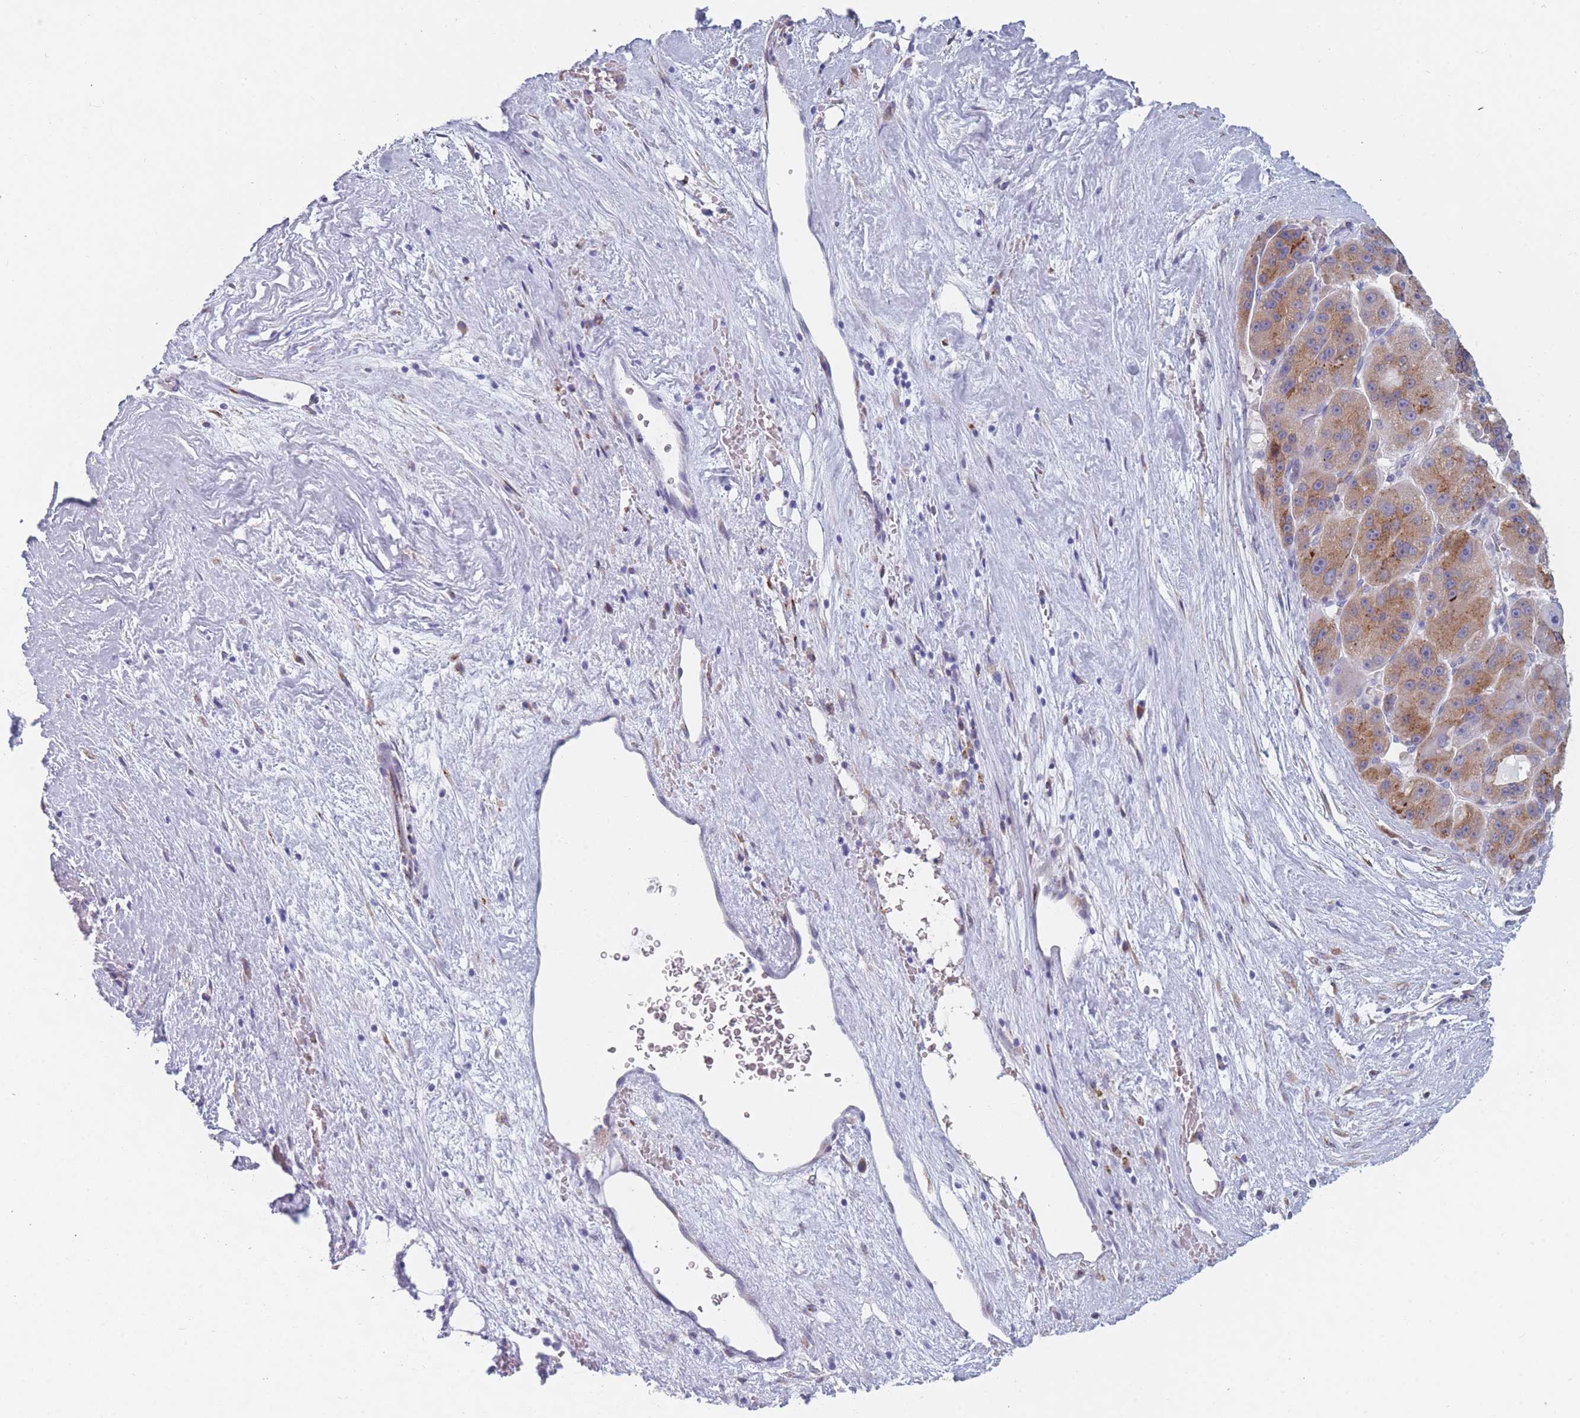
{"staining": {"intensity": "moderate", "quantity": ">75%", "location": "cytoplasmic/membranous"}, "tissue": "liver cancer", "cell_type": "Tumor cells", "image_type": "cancer", "snomed": [{"axis": "morphology", "description": "Carcinoma, Hepatocellular, NOS"}, {"axis": "topography", "description": "Liver"}], "caption": "Hepatocellular carcinoma (liver) stained for a protein (brown) displays moderate cytoplasmic/membranous positive positivity in approximately >75% of tumor cells.", "gene": "TMED10", "patient": {"sex": "male", "age": 76}}